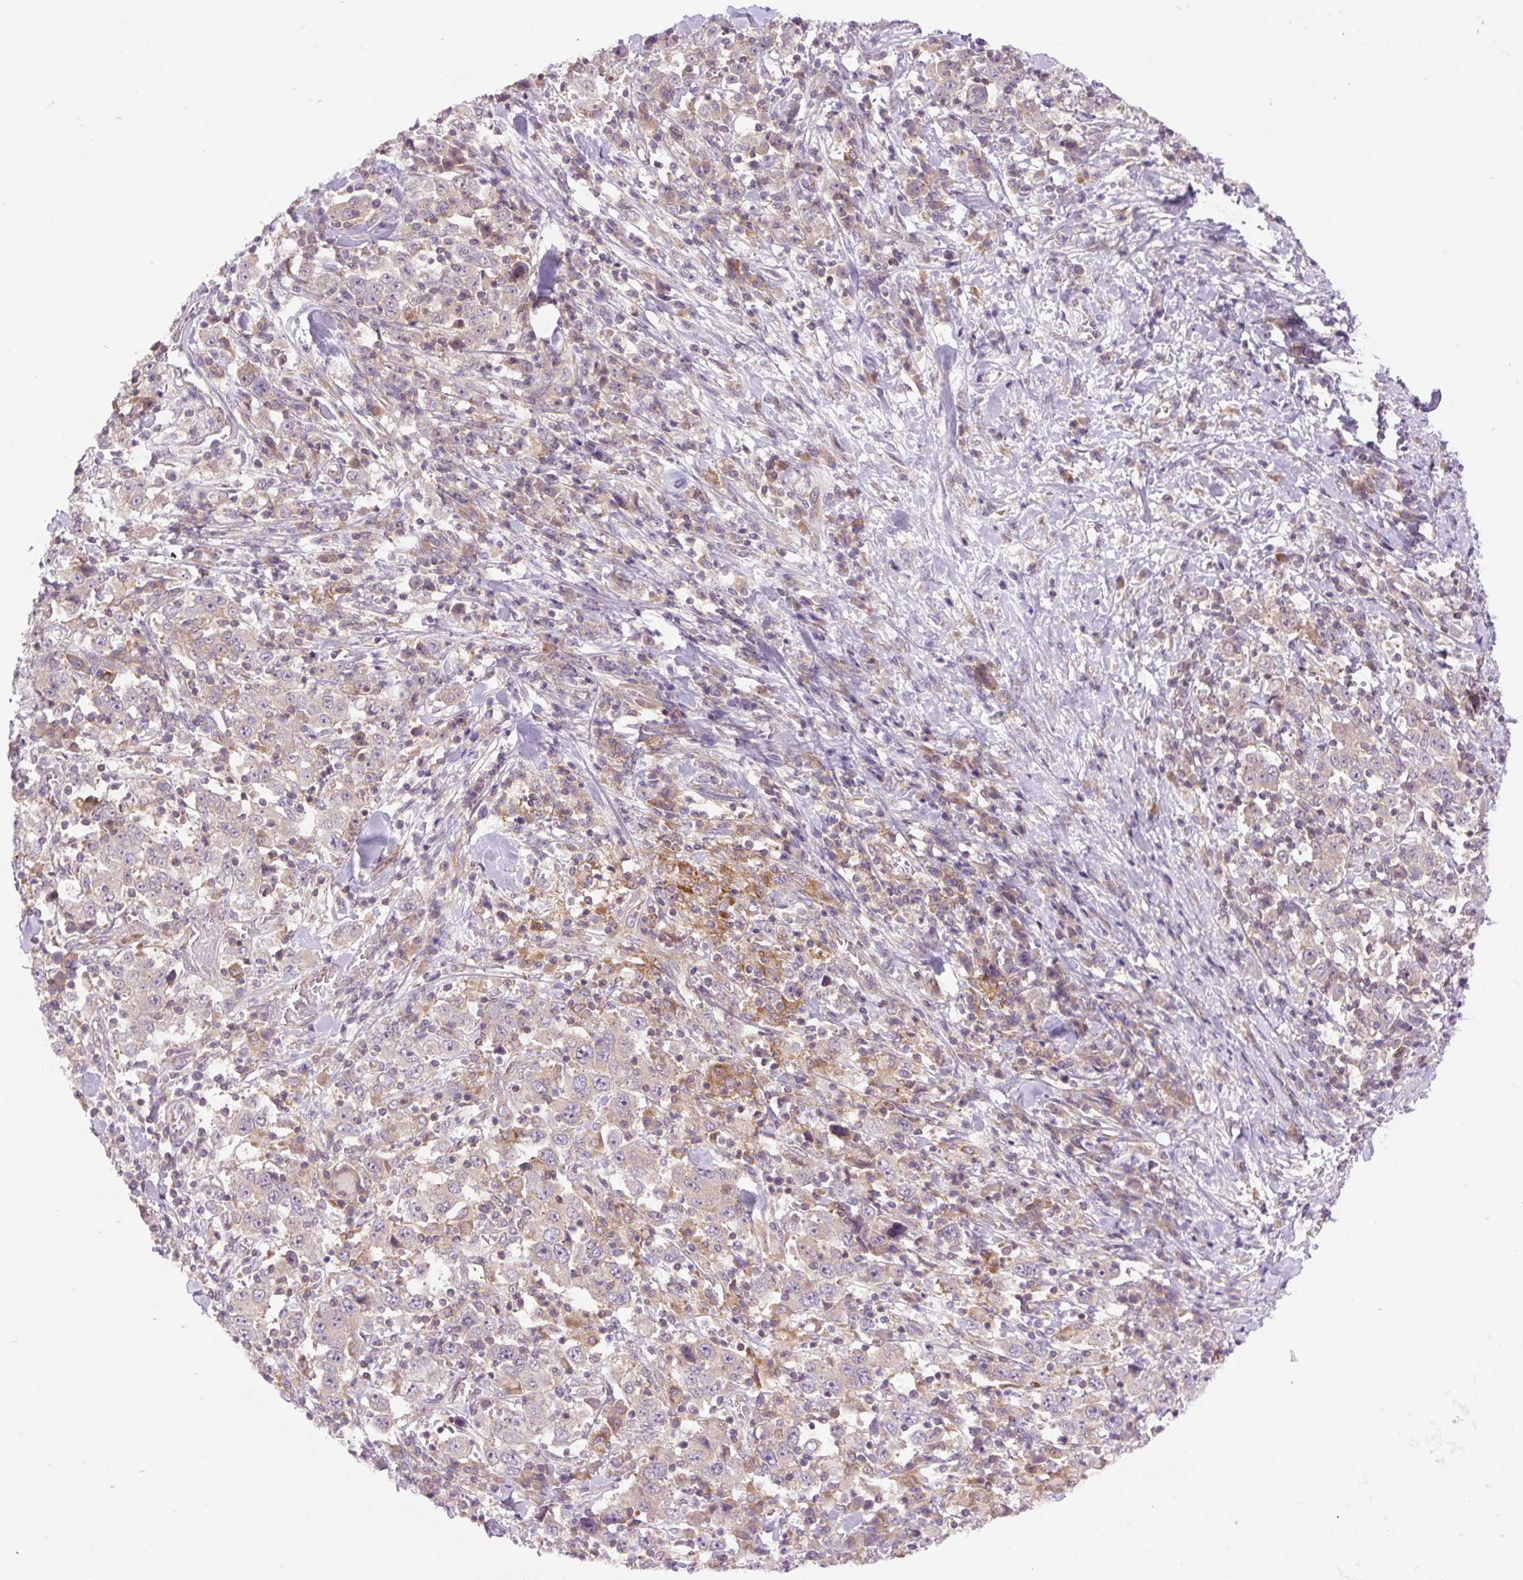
{"staining": {"intensity": "weak", "quantity": "<25%", "location": "cytoplasmic/membranous"}, "tissue": "stomach cancer", "cell_type": "Tumor cells", "image_type": "cancer", "snomed": [{"axis": "morphology", "description": "Normal tissue, NOS"}, {"axis": "morphology", "description": "Adenocarcinoma, NOS"}, {"axis": "topography", "description": "Stomach, upper"}, {"axis": "topography", "description": "Stomach"}], "caption": "A photomicrograph of stomach adenocarcinoma stained for a protein displays no brown staining in tumor cells.", "gene": "MINK1", "patient": {"sex": "male", "age": 59}}